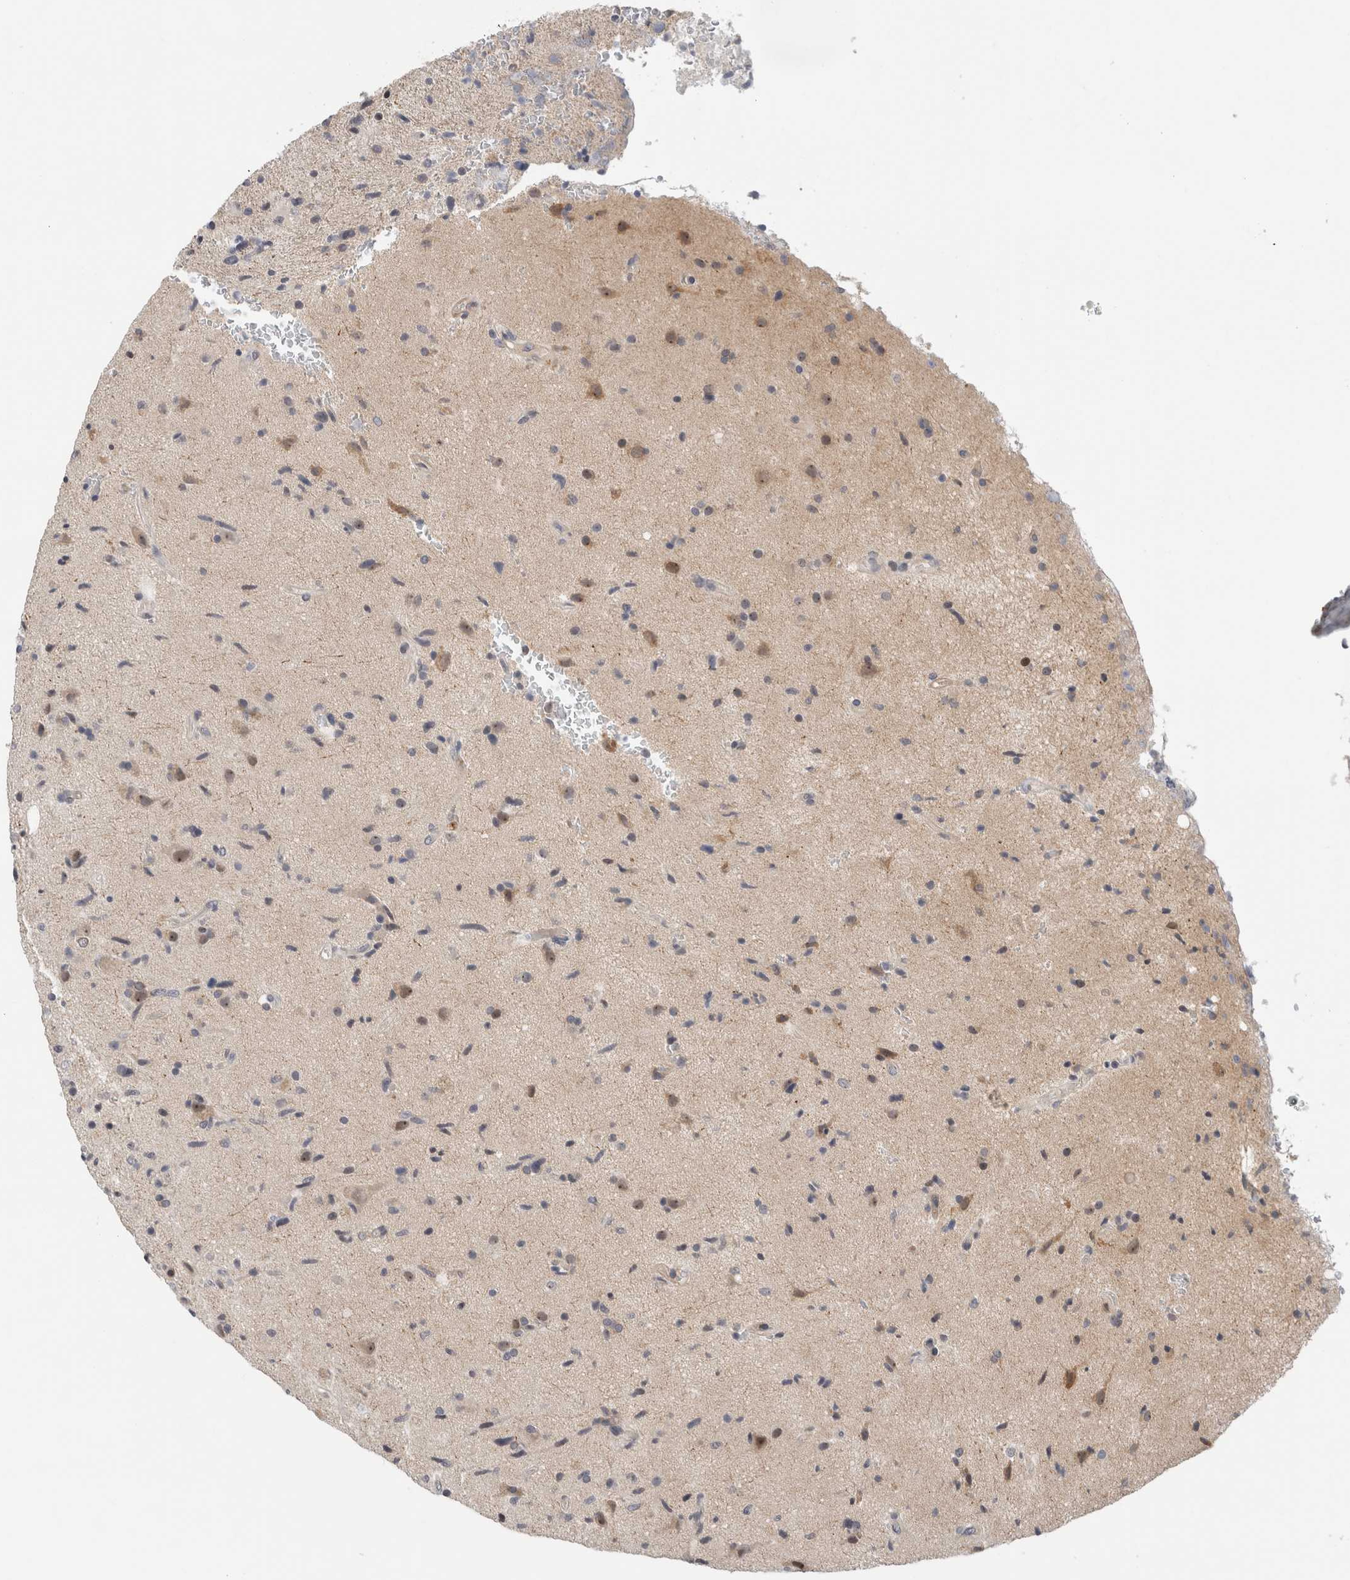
{"staining": {"intensity": "negative", "quantity": "none", "location": "none"}, "tissue": "glioma", "cell_type": "Tumor cells", "image_type": "cancer", "snomed": [{"axis": "morphology", "description": "Glioma, malignant, High grade"}, {"axis": "topography", "description": "Brain"}], "caption": "An image of high-grade glioma (malignant) stained for a protein reveals no brown staining in tumor cells. (Immunohistochemistry, brightfield microscopy, high magnification).", "gene": "HCN3", "patient": {"sex": "male", "age": 72}}